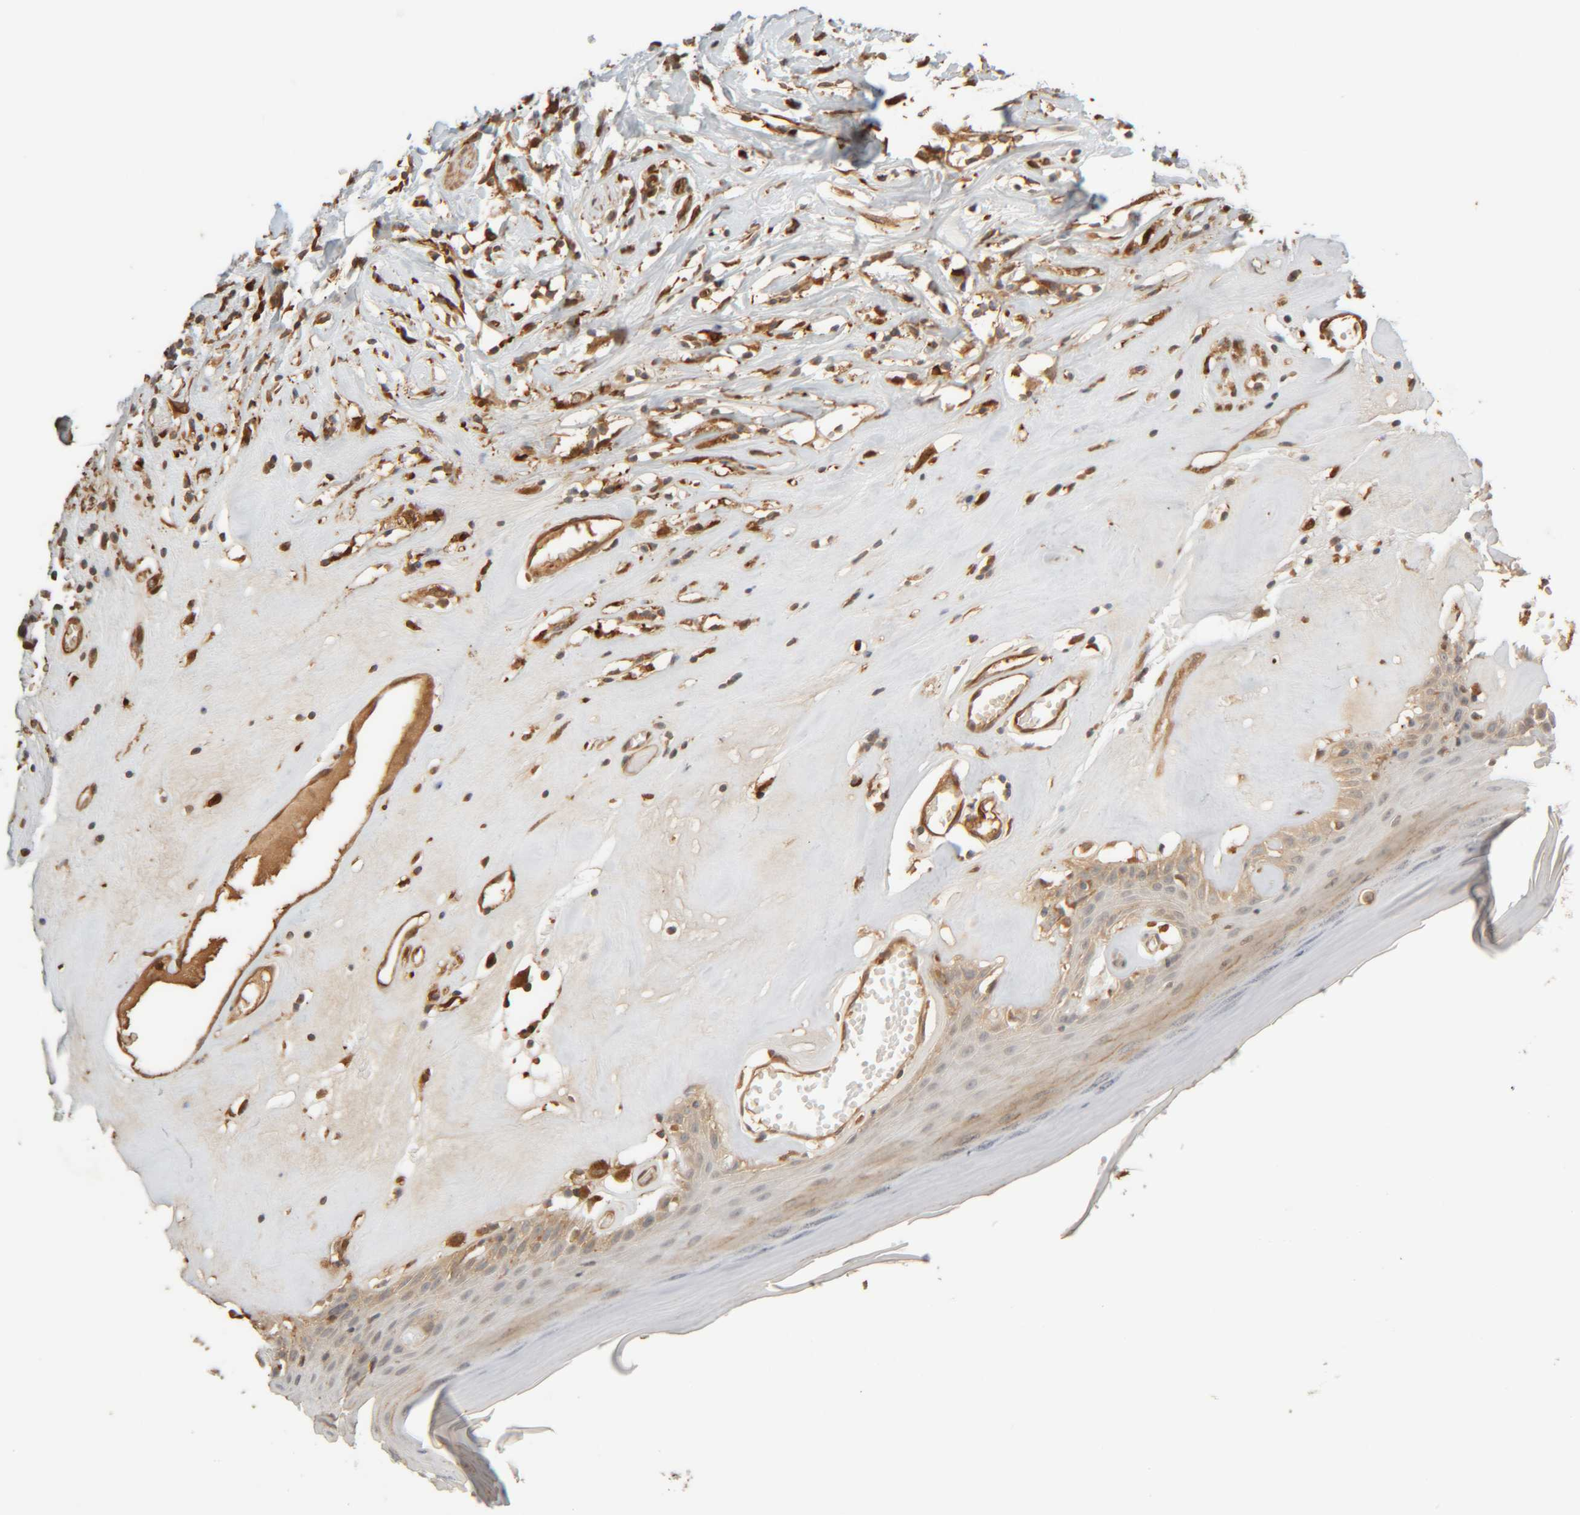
{"staining": {"intensity": "weak", "quantity": "25%-75%", "location": "cytoplasmic/membranous"}, "tissue": "skin", "cell_type": "Epidermal cells", "image_type": "normal", "snomed": [{"axis": "morphology", "description": "Normal tissue, NOS"}, {"axis": "morphology", "description": "Inflammation, NOS"}, {"axis": "topography", "description": "Vulva"}], "caption": "This photomicrograph exhibits benign skin stained with IHC to label a protein in brown. The cytoplasmic/membranous of epidermal cells show weak positivity for the protein. Nuclei are counter-stained blue.", "gene": "TMEM192", "patient": {"sex": "female", "age": 84}}